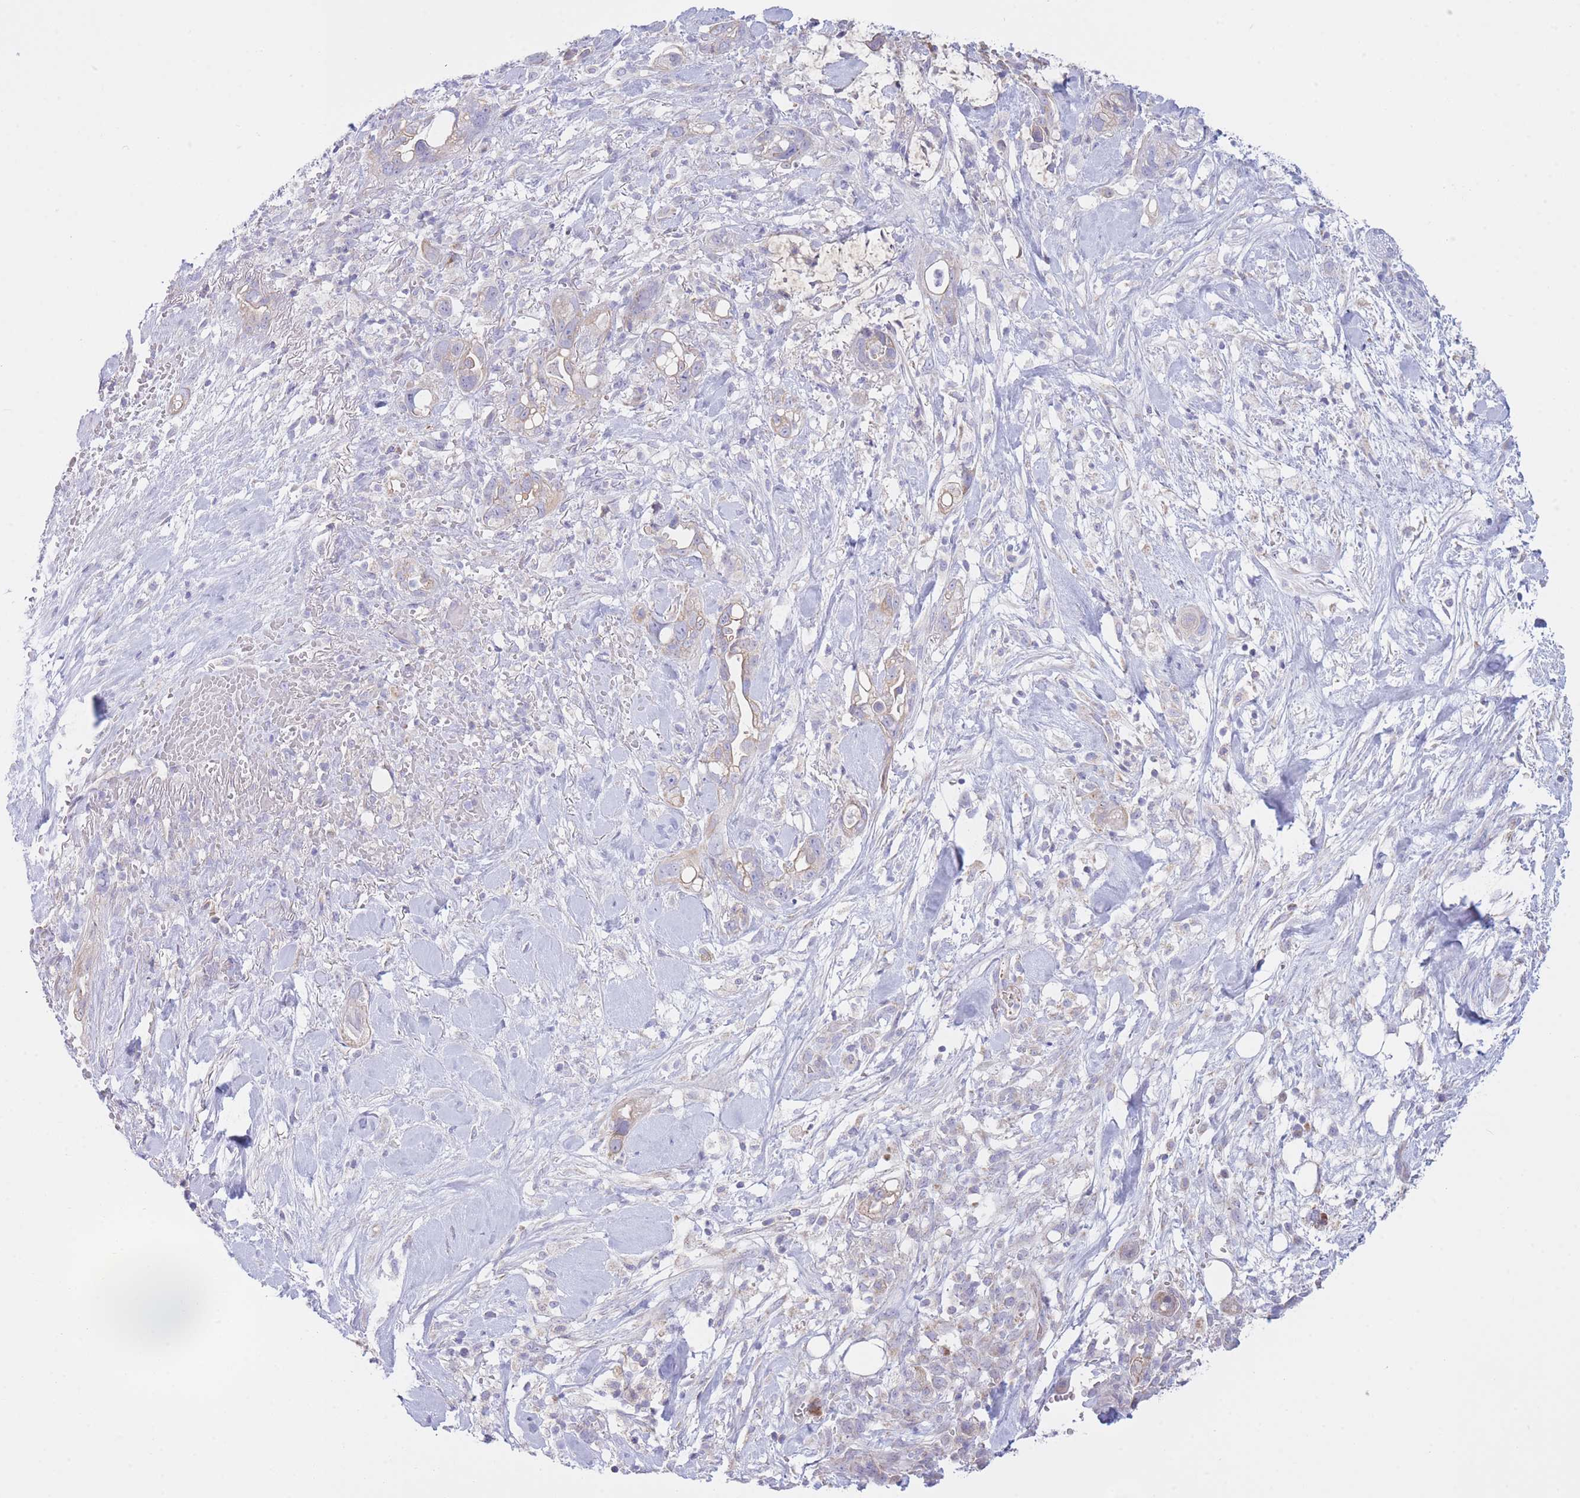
{"staining": {"intensity": "weak", "quantity": "25%-75%", "location": "cytoplasmic/membranous"}, "tissue": "pancreatic cancer", "cell_type": "Tumor cells", "image_type": "cancer", "snomed": [{"axis": "morphology", "description": "Adenocarcinoma, NOS"}, {"axis": "topography", "description": "Pancreas"}], "caption": "Immunohistochemical staining of pancreatic cancer (adenocarcinoma) exhibits low levels of weak cytoplasmic/membranous positivity in approximately 25%-75% of tumor cells. Ihc stains the protein in brown and the nuclei are stained blue.", "gene": "NANP", "patient": {"sex": "male", "age": 44}}